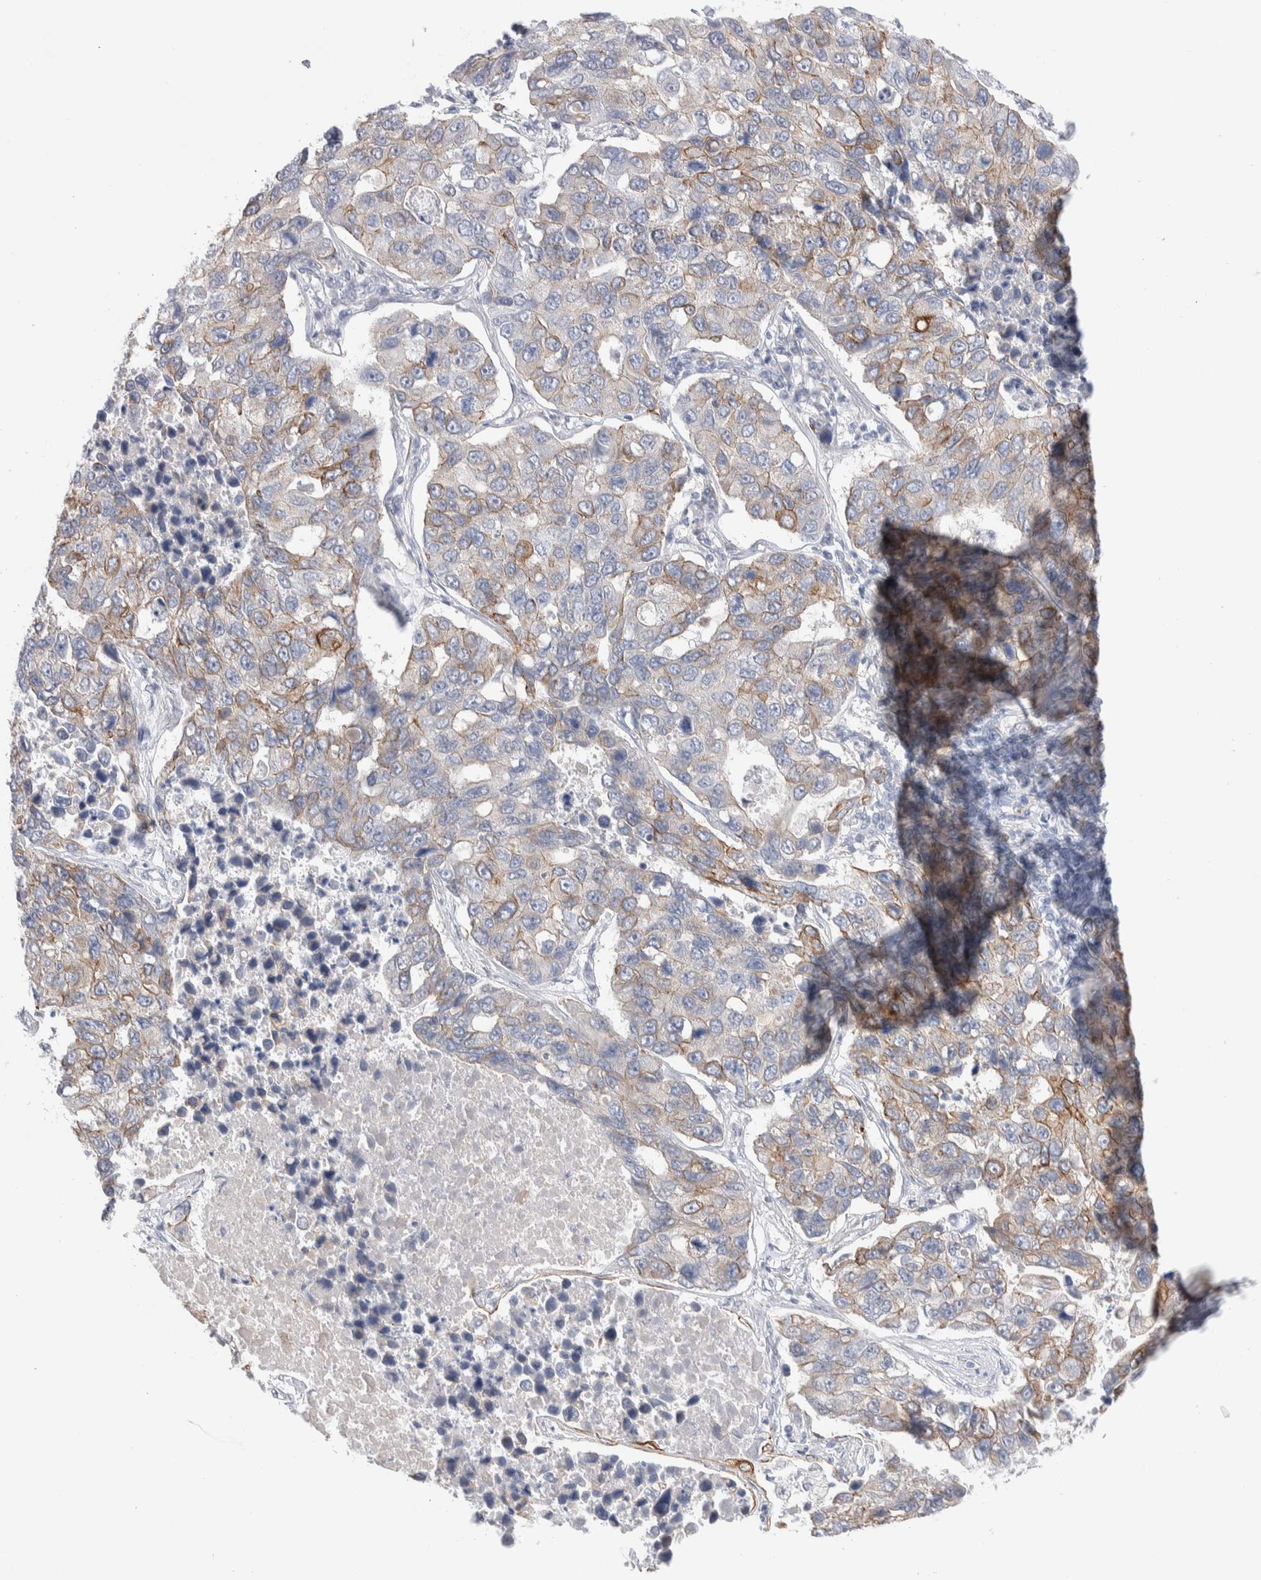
{"staining": {"intensity": "weak", "quantity": "25%-75%", "location": "cytoplasmic/membranous"}, "tissue": "lung cancer", "cell_type": "Tumor cells", "image_type": "cancer", "snomed": [{"axis": "morphology", "description": "Adenocarcinoma, NOS"}, {"axis": "topography", "description": "Lung"}], "caption": "Lung cancer stained with a protein marker reveals weak staining in tumor cells.", "gene": "C1orf112", "patient": {"sex": "male", "age": 64}}